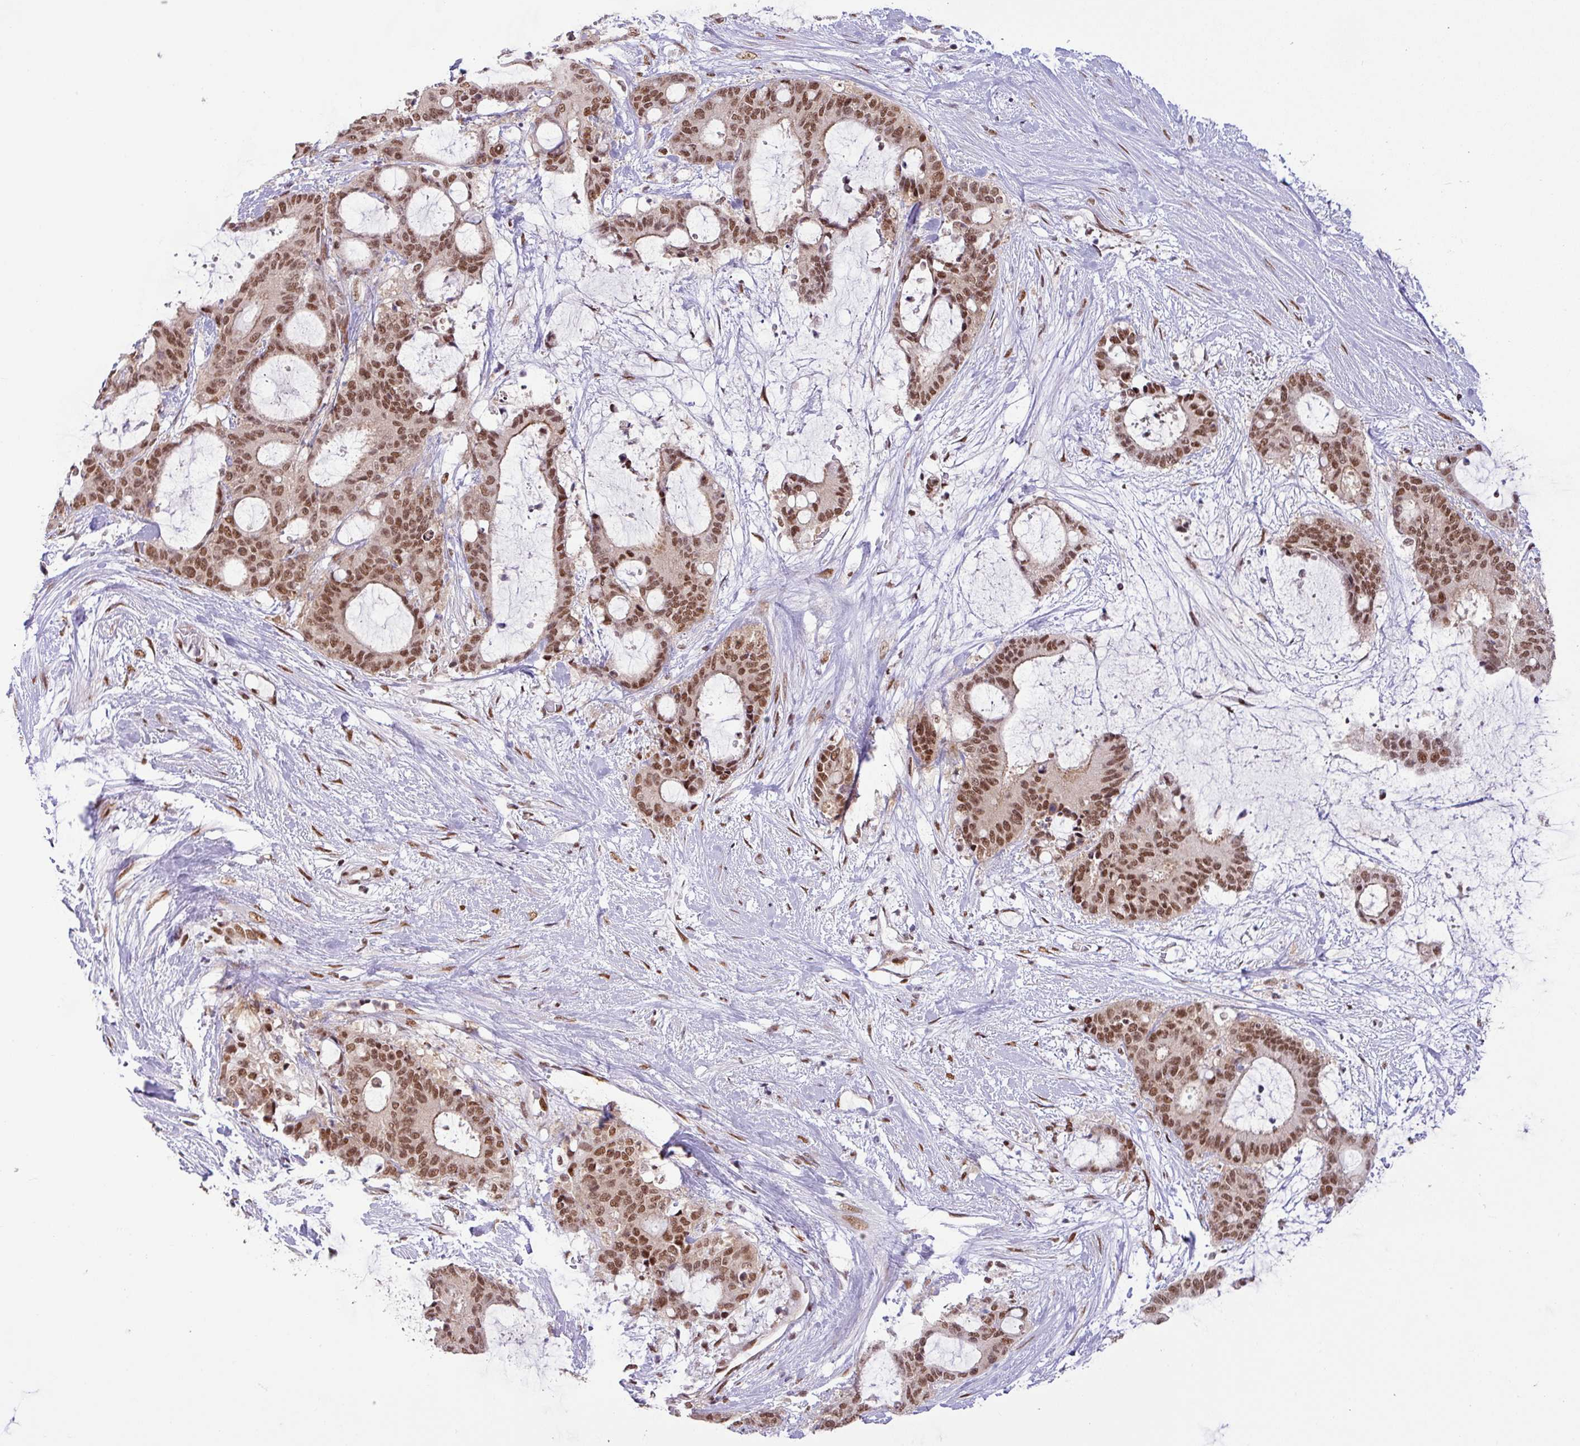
{"staining": {"intensity": "strong", "quantity": ">75%", "location": "nuclear"}, "tissue": "liver cancer", "cell_type": "Tumor cells", "image_type": "cancer", "snomed": [{"axis": "morphology", "description": "Normal tissue, NOS"}, {"axis": "morphology", "description": "Cholangiocarcinoma"}, {"axis": "topography", "description": "Liver"}, {"axis": "topography", "description": "Peripheral nerve tissue"}], "caption": "Cholangiocarcinoma (liver) stained with a protein marker displays strong staining in tumor cells.", "gene": "SRSF2", "patient": {"sex": "female", "age": 73}}